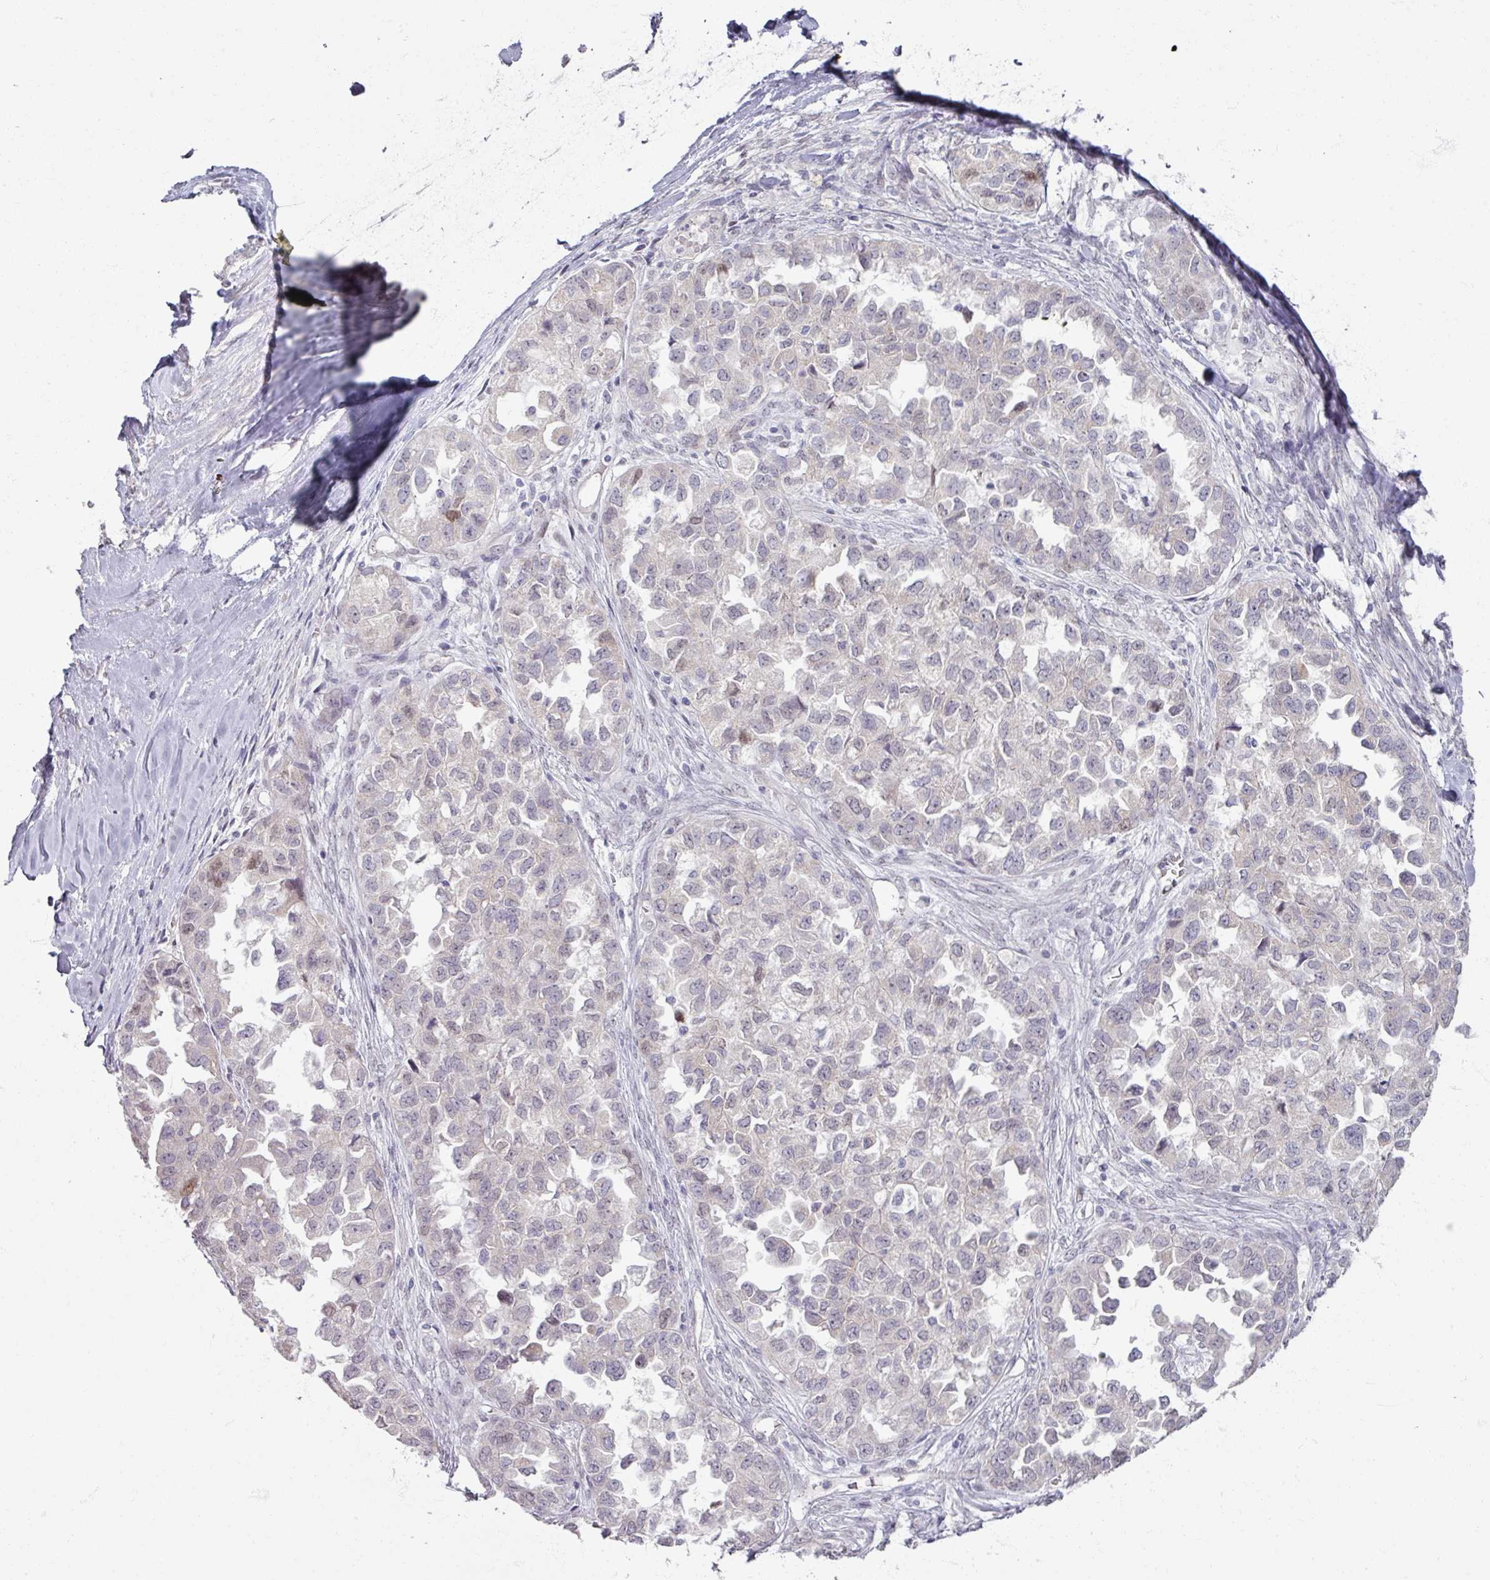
{"staining": {"intensity": "negative", "quantity": "none", "location": "none"}, "tissue": "ovarian cancer", "cell_type": "Tumor cells", "image_type": "cancer", "snomed": [{"axis": "morphology", "description": "Cystadenocarcinoma, serous, NOS"}, {"axis": "topography", "description": "Ovary"}], "caption": "This is a photomicrograph of IHC staining of ovarian serous cystadenocarcinoma, which shows no positivity in tumor cells.", "gene": "SOX11", "patient": {"sex": "female", "age": 84}}